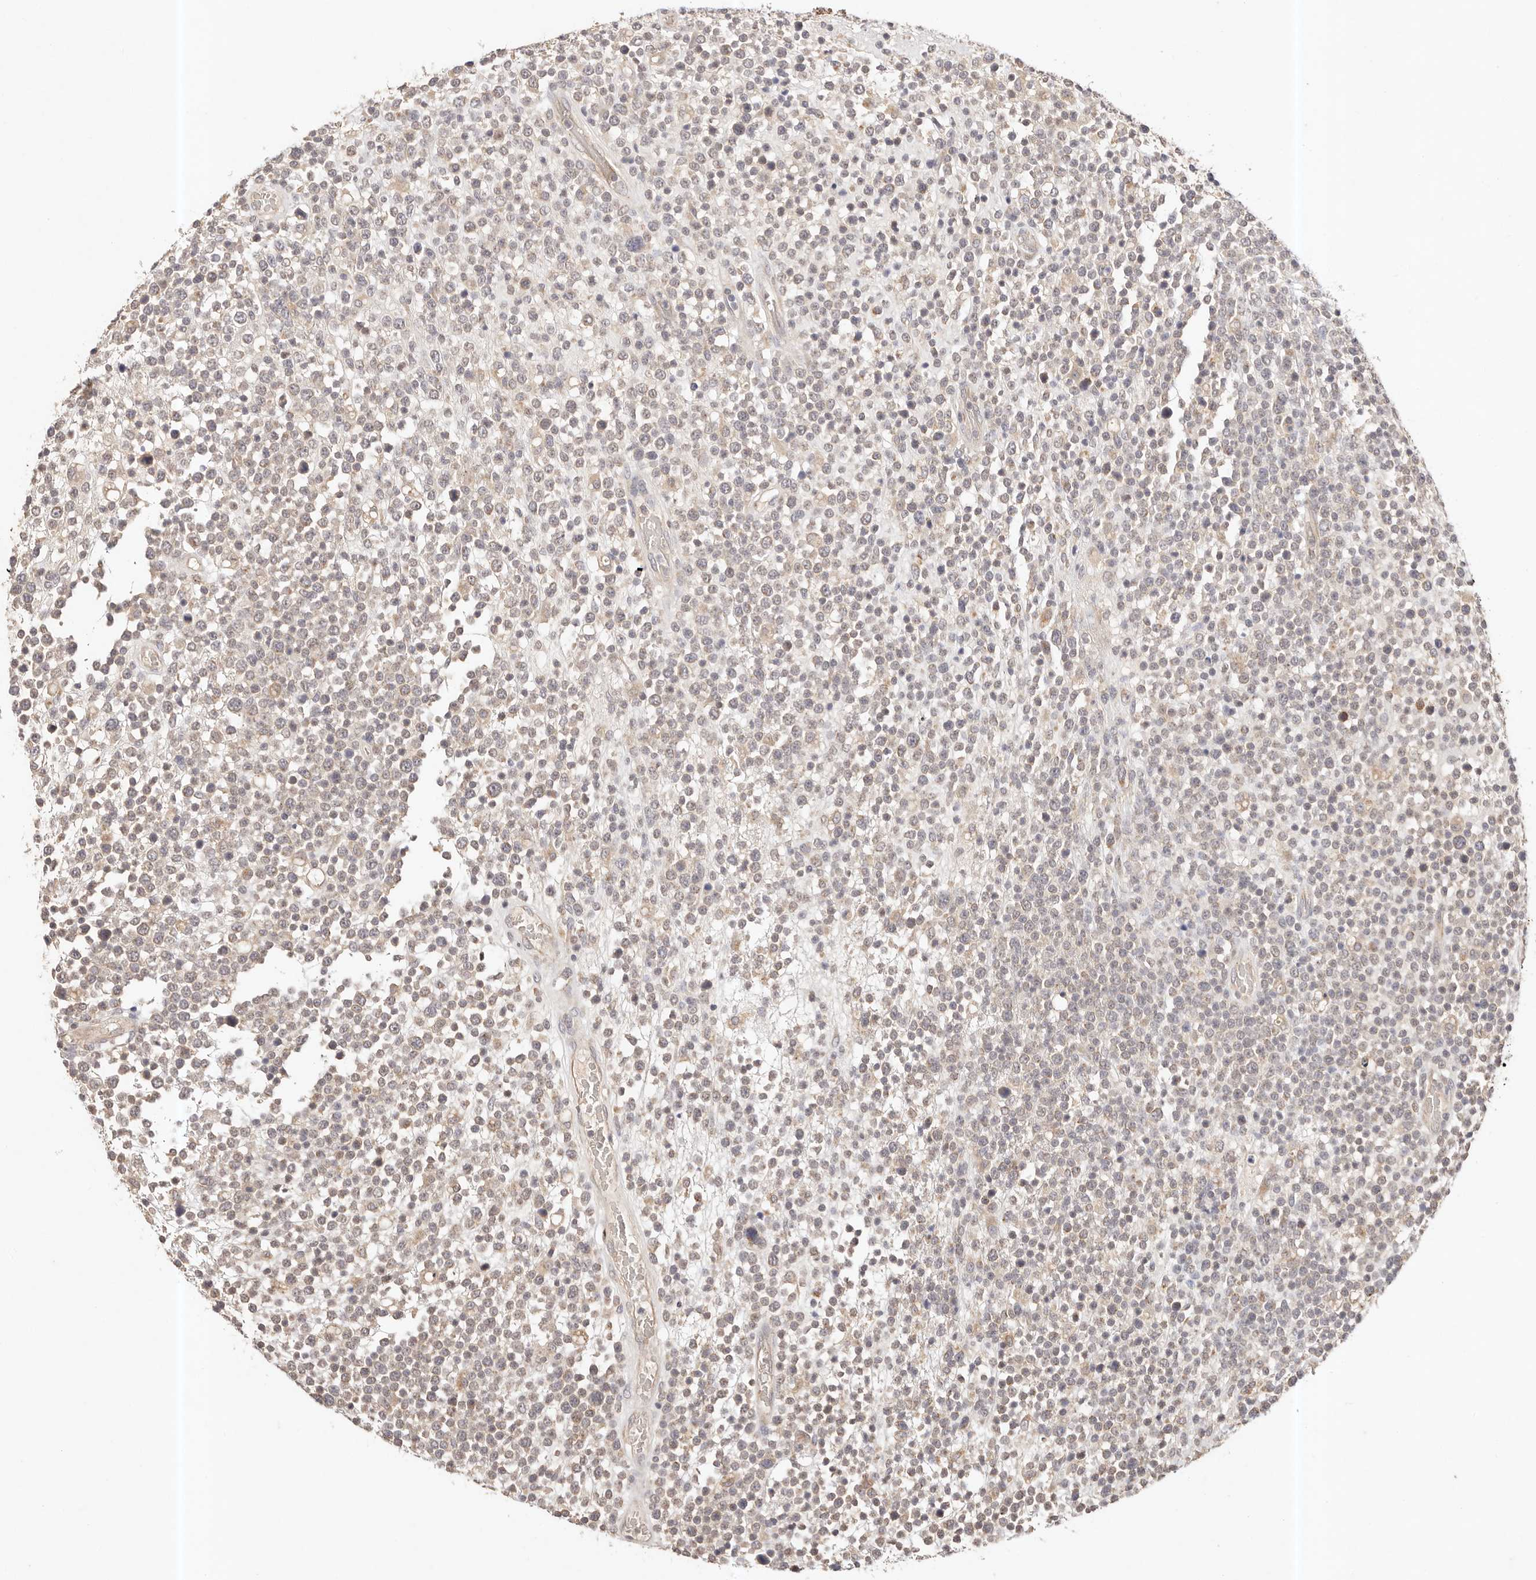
{"staining": {"intensity": "weak", "quantity": "<25%", "location": "cytoplasmic/membranous"}, "tissue": "lymphoma", "cell_type": "Tumor cells", "image_type": "cancer", "snomed": [{"axis": "morphology", "description": "Malignant lymphoma, non-Hodgkin's type, High grade"}, {"axis": "topography", "description": "Colon"}], "caption": "This is a photomicrograph of IHC staining of lymphoma, which shows no expression in tumor cells.", "gene": "CXADR", "patient": {"sex": "female", "age": 53}}